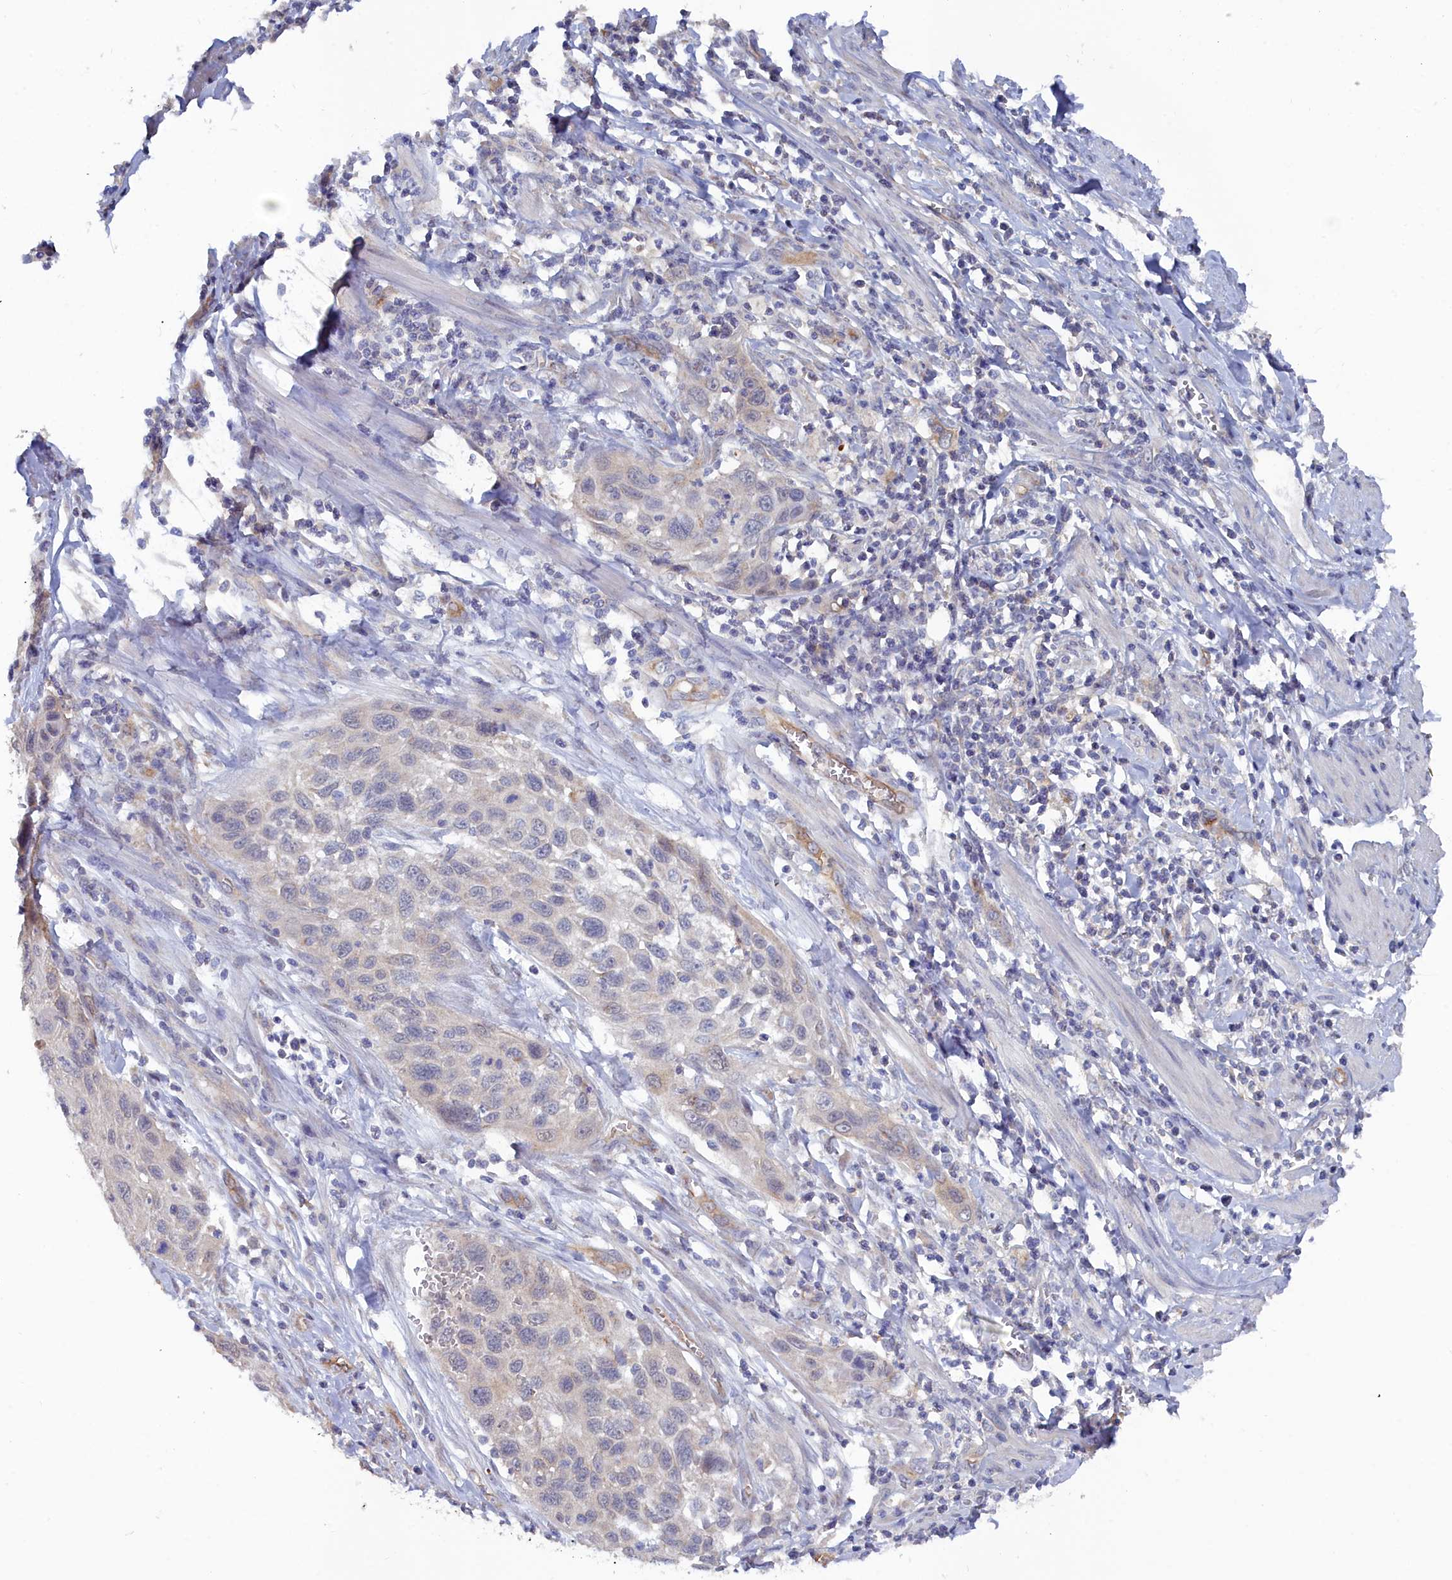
{"staining": {"intensity": "negative", "quantity": "none", "location": "none"}, "tissue": "cervical cancer", "cell_type": "Tumor cells", "image_type": "cancer", "snomed": [{"axis": "morphology", "description": "Squamous cell carcinoma, NOS"}, {"axis": "topography", "description": "Cervix"}], "caption": "An image of human squamous cell carcinoma (cervical) is negative for staining in tumor cells. (Stains: DAB IHC with hematoxylin counter stain, Microscopy: brightfield microscopy at high magnification).", "gene": "RDX", "patient": {"sex": "female", "age": 70}}